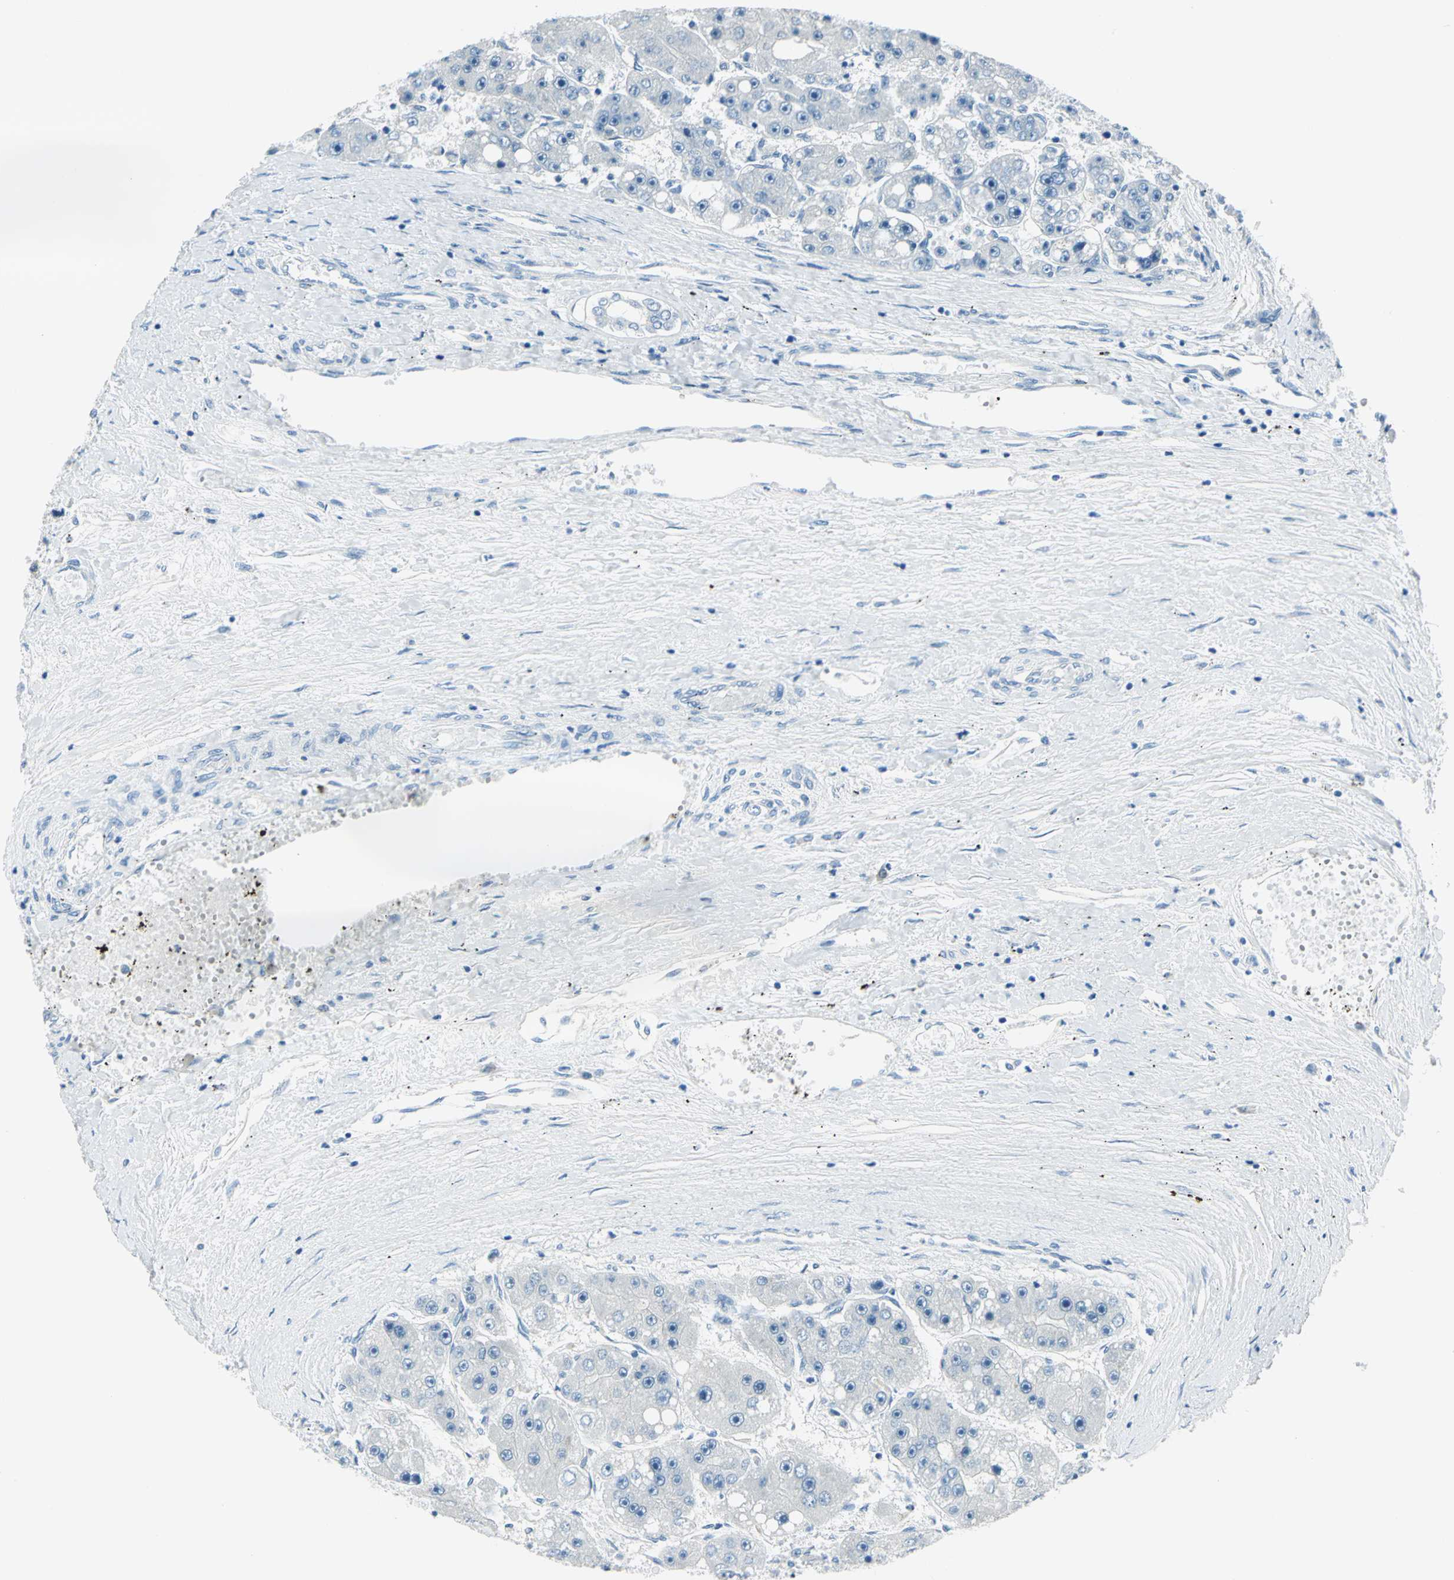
{"staining": {"intensity": "negative", "quantity": "none", "location": "none"}, "tissue": "liver cancer", "cell_type": "Tumor cells", "image_type": "cancer", "snomed": [{"axis": "morphology", "description": "Carcinoma, Hepatocellular, NOS"}, {"axis": "topography", "description": "Liver"}], "caption": "DAB immunohistochemical staining of human hepatocellular carcinoma (liver) demonstrates no significant positivity in tumor cells.", "gene": "AKR1A1", "patient": {"sex": "female", "age": 61}}